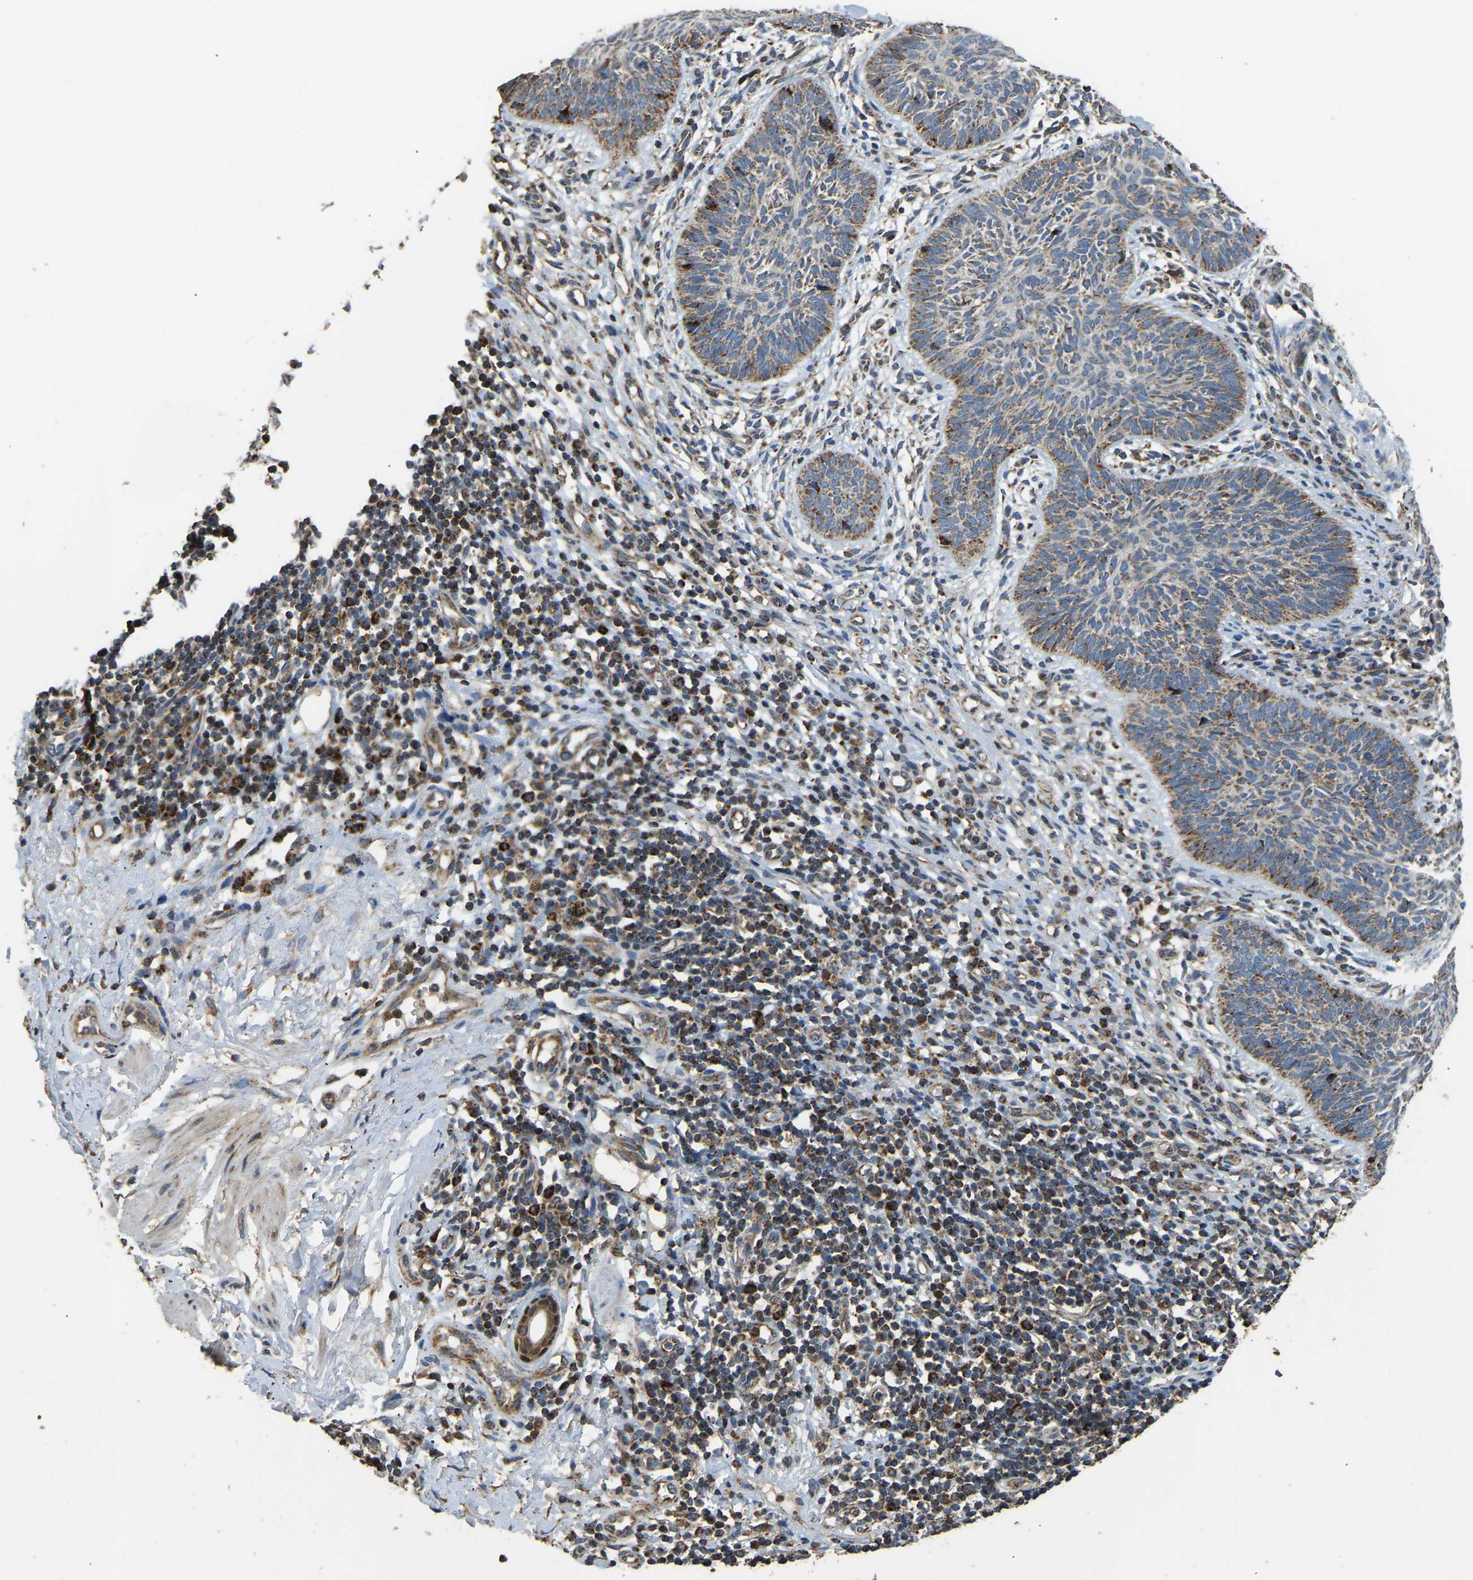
{"staining": {"intensity": "moderate", "quantity": "25%-75%", "location": "cytoplasmic/membranous"}, "tissue": "skin cancer", "cell_type": "Tumor cells", "image_type": "cancer", "snomed": [{"axis": "morphology", "description": "Basal cell carcinoma"}, {"axis": "topography", "description": "Skin"}], "caption": "IHC (DAB) staining of human basal cell carcinoma (skin) shows moderate cytoplasmic/membranous protein staining in approximately 25%-75% of tumor cells.", "gene": "TUFM", "patient": {"sex": "male", "age": 60}}